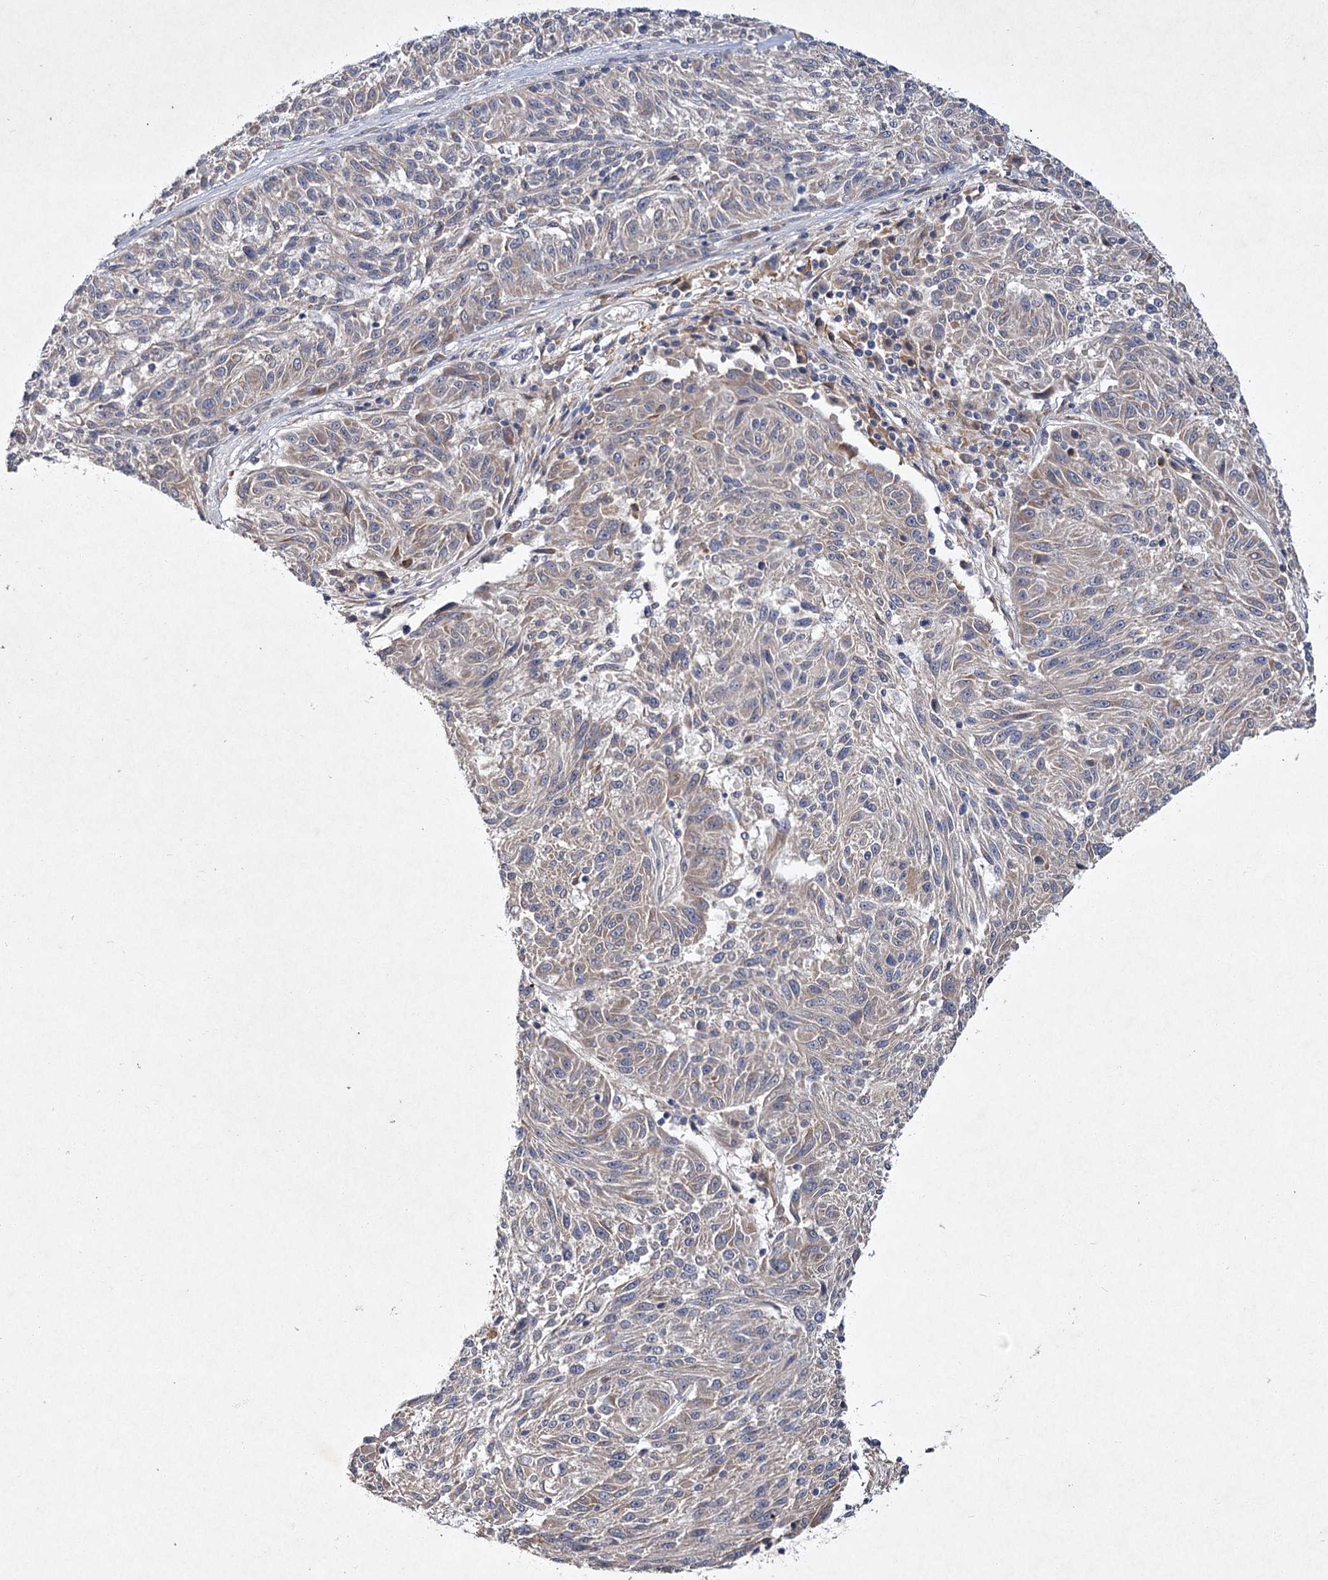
{"staining": {"intensity": "moderate", "quantity": "<25%", "location": "cytoplasmic/membranous"}, "tissue": "melanoma", "cell_type": "Tumor cells", "image_type": "cancer", "snomed": [{"axis": "morphology", "description": "Malignant melanoma, NOS"}, {"axis": "topography", "description": "Skin"}], "caption": "DAB (3,3'-diaminobenzidine) immunohistochemical staining of malignant melanoma displays moderate cytoplasmic/membranous protein positivity in approximately <25% of tumor cells.", "gene": "MFN1", "patient": {"sex": "male", "age": 53}}